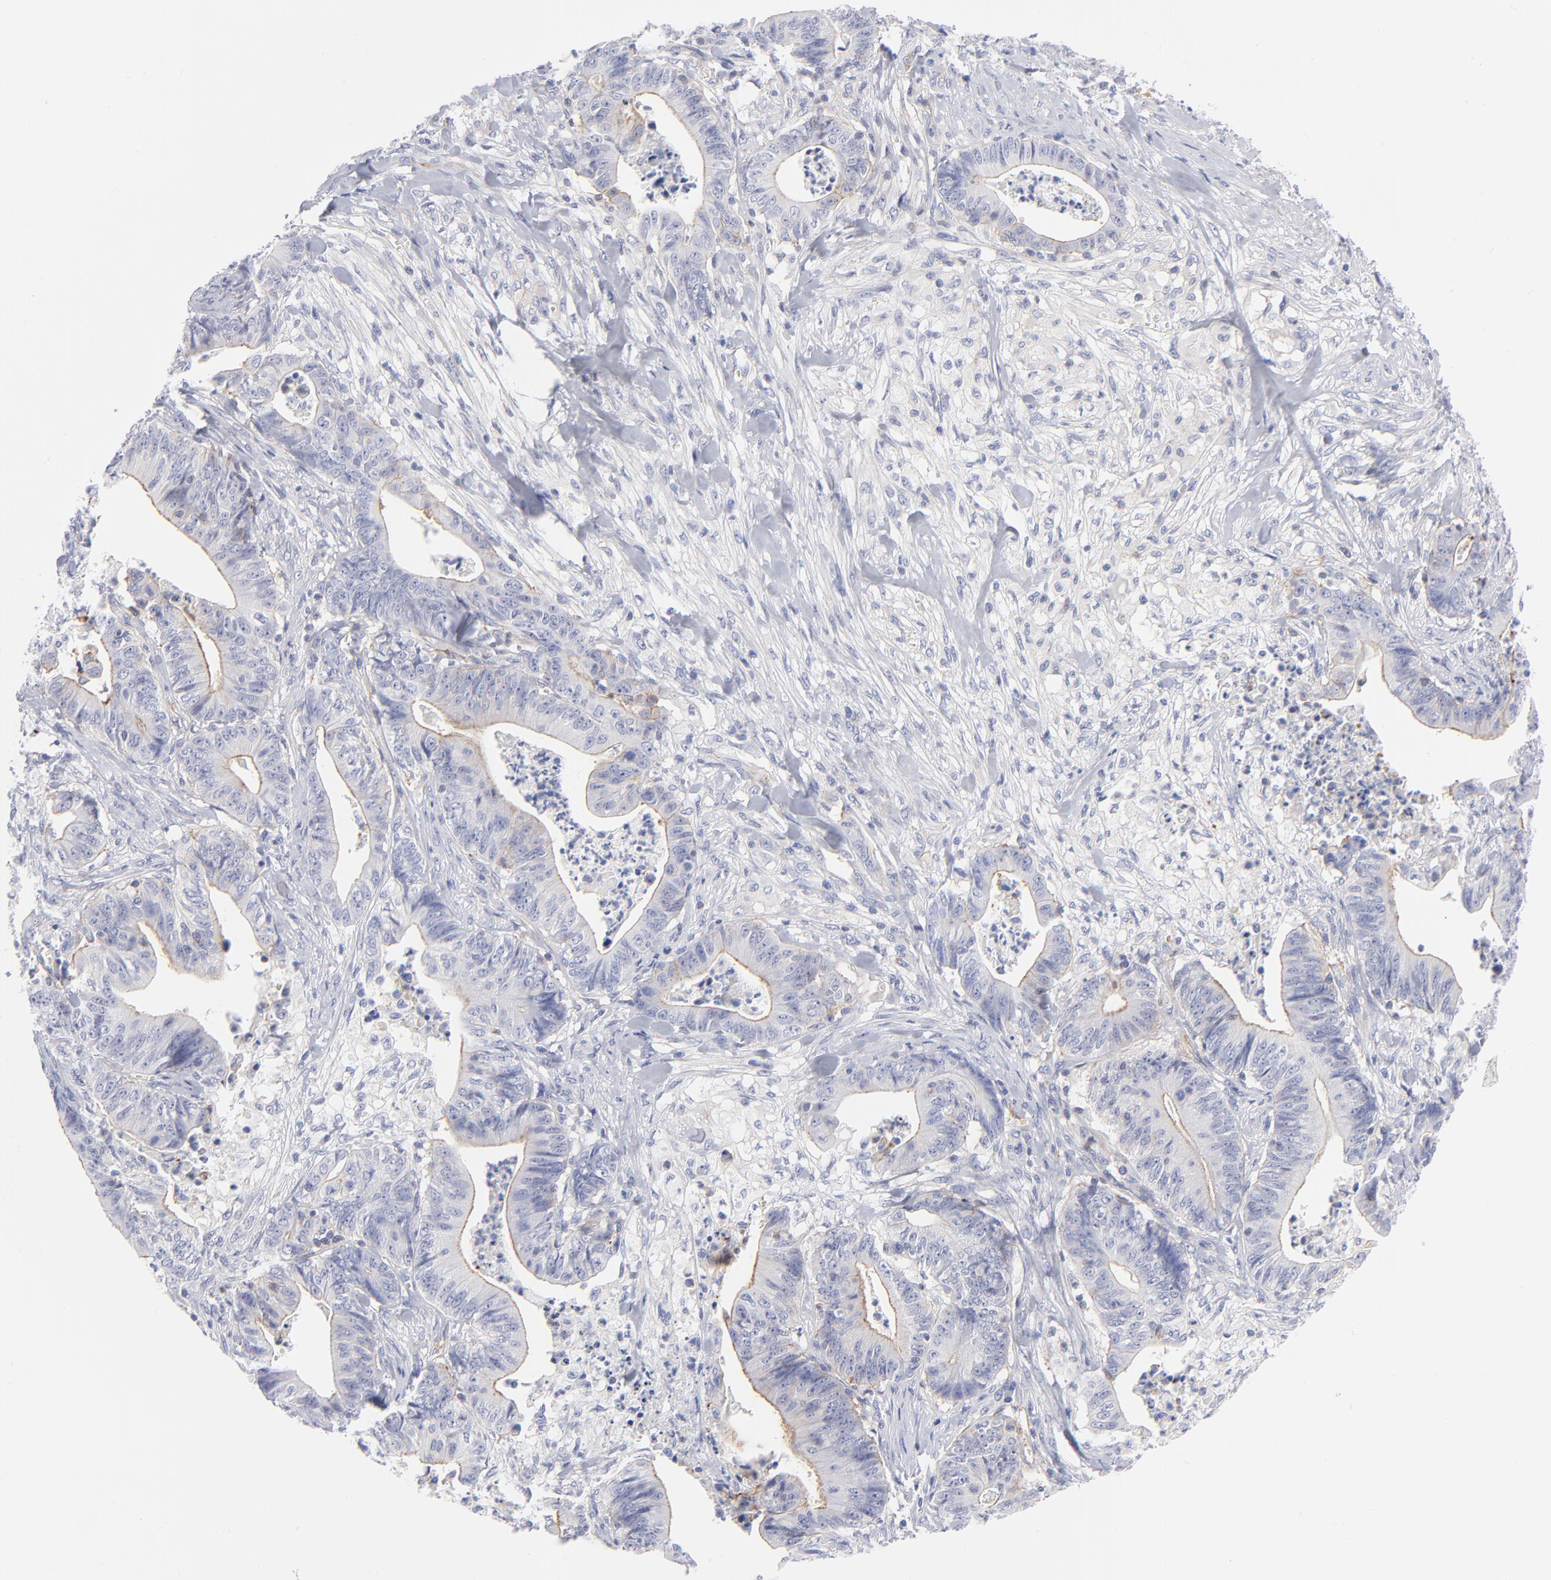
{"staining": {"intensity": "weak", "quantity": "25%-75%", "location": "cytoplasmic/membranous"}, "tissue": "stomach cancer", "cell_type": "Tumor cells", "image_type": "cancer", "snomed": [{"axis": "morphology", "description": "Adenocarcinoma, NOS"}, {"axis": "topography", "description": "Stomach, lower"}], "caption": "Adenocarcinoma (stomach) stained for a protein (brown) exhibits weak cytoplasmic/membranous positive staining in about 25%-75% of tumor cells.", "gene": "ACTA2", "patient": {"sex": "female", "age": 86}}